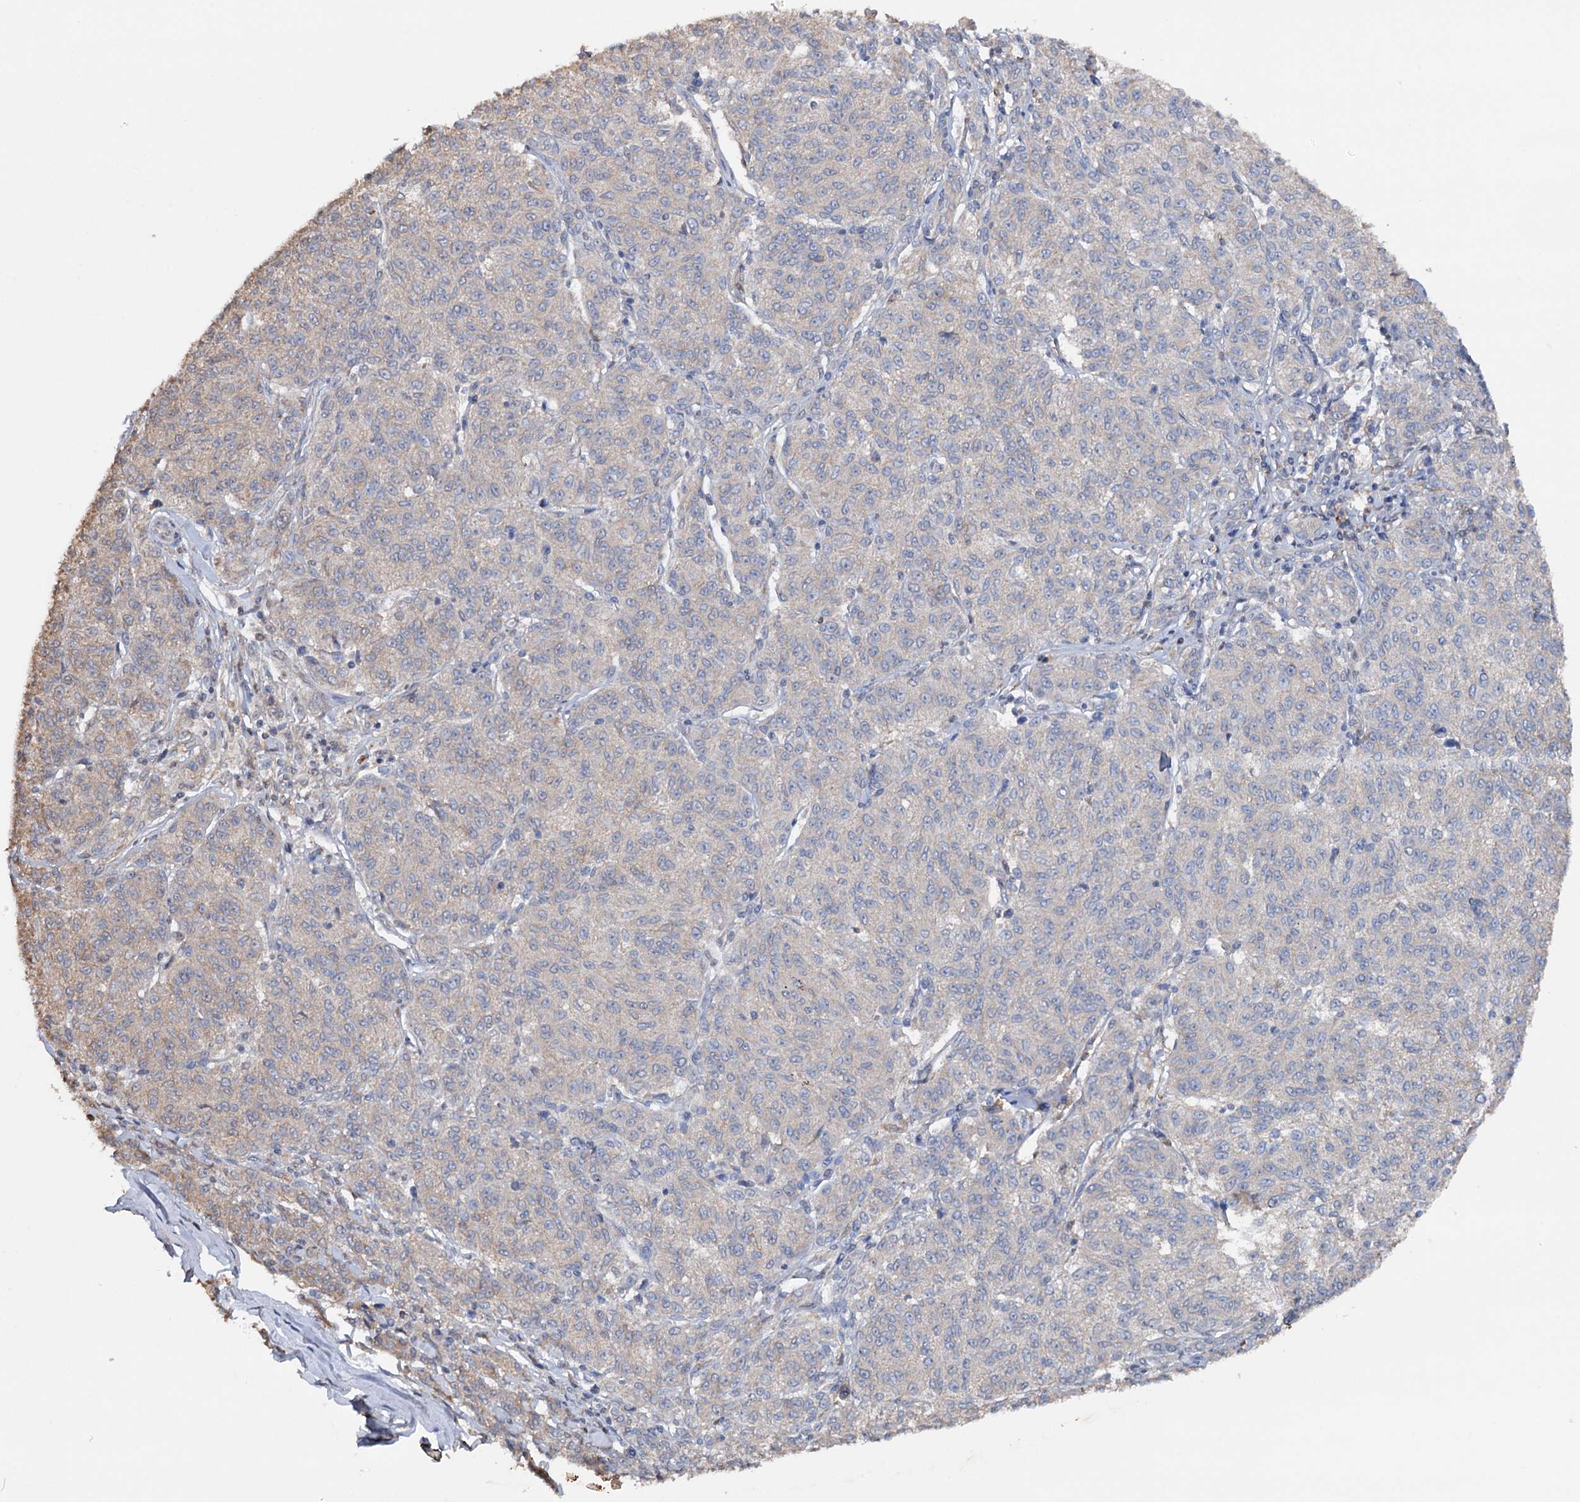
{"staining": {"intensity": "weak", "quantity": "<25%", "location": "cytoplasmic/membranous"}, "tissue": "melanoma", "cell_type": "Tumor cells", "image_type": "cancer", "snomed": [{"axis": "morphology", "description": "Malignant melanoma, NOS"}, {"axis": "topography", "description": "Skin"}], "caption": "An IHC histopathology image of melanoma is shown. There is no staining in tumor cells of melanoma.", "gene": "ARL13A", "patient": {"sex": "female", "age": 72}}